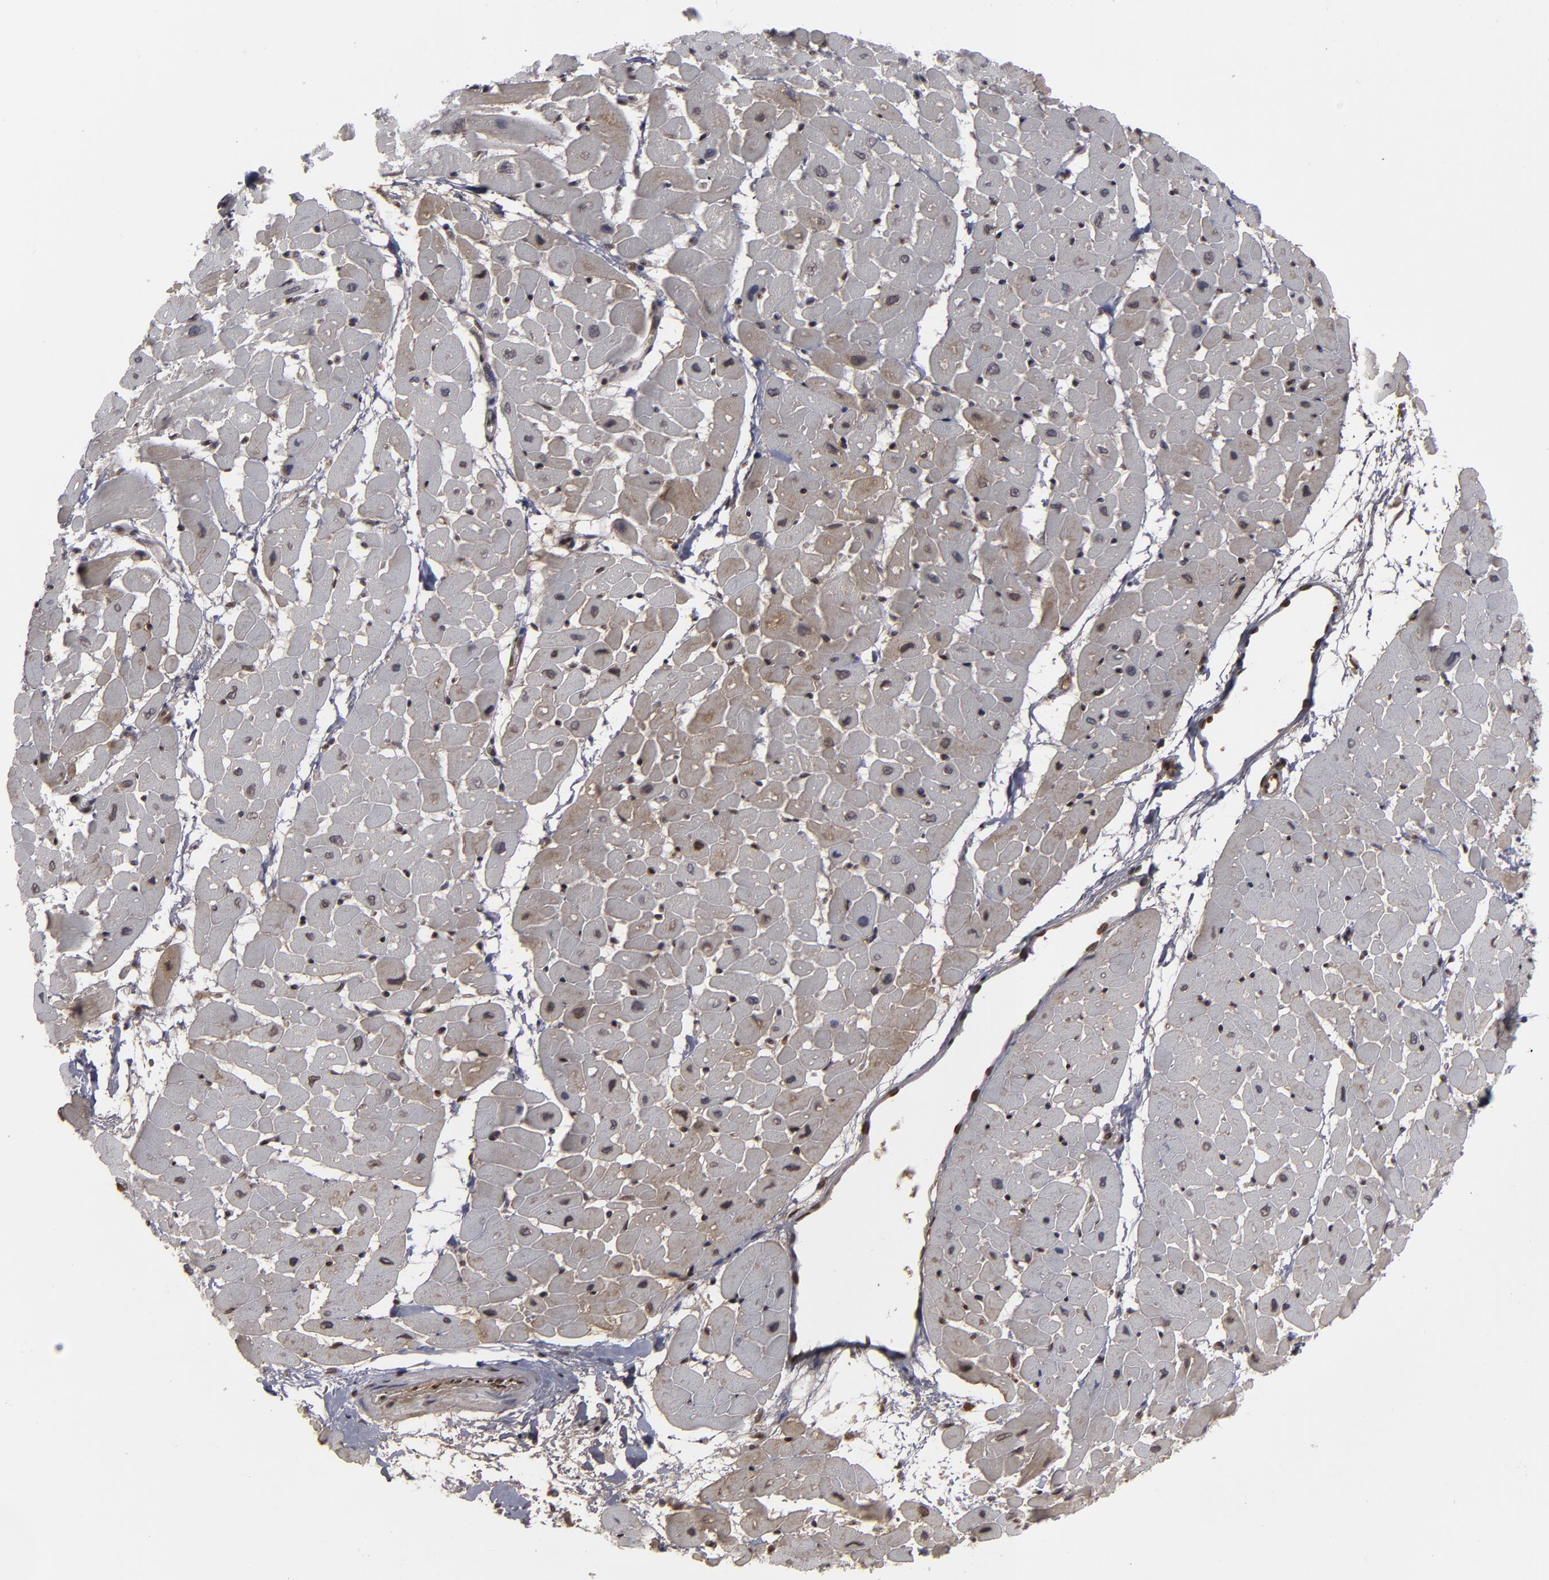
{"staining": {"intensity": "negative", "quantity": "none", "location": "none"}, "tissue": "heart muscle", "cell_type": "Cardiomyocytes", "image_type": "normal", "snomed": [{"axis": "morphology", "description": "Normal tissue, NOS"}, {"axis": "topography", "description": "Heart"}], "caption": "This is an IHC micrograph of normal heart muscle. There is no expression in cardiomyocytes.", "gene": "LRG1", "patient": {"sex": "male", "age": 45}}